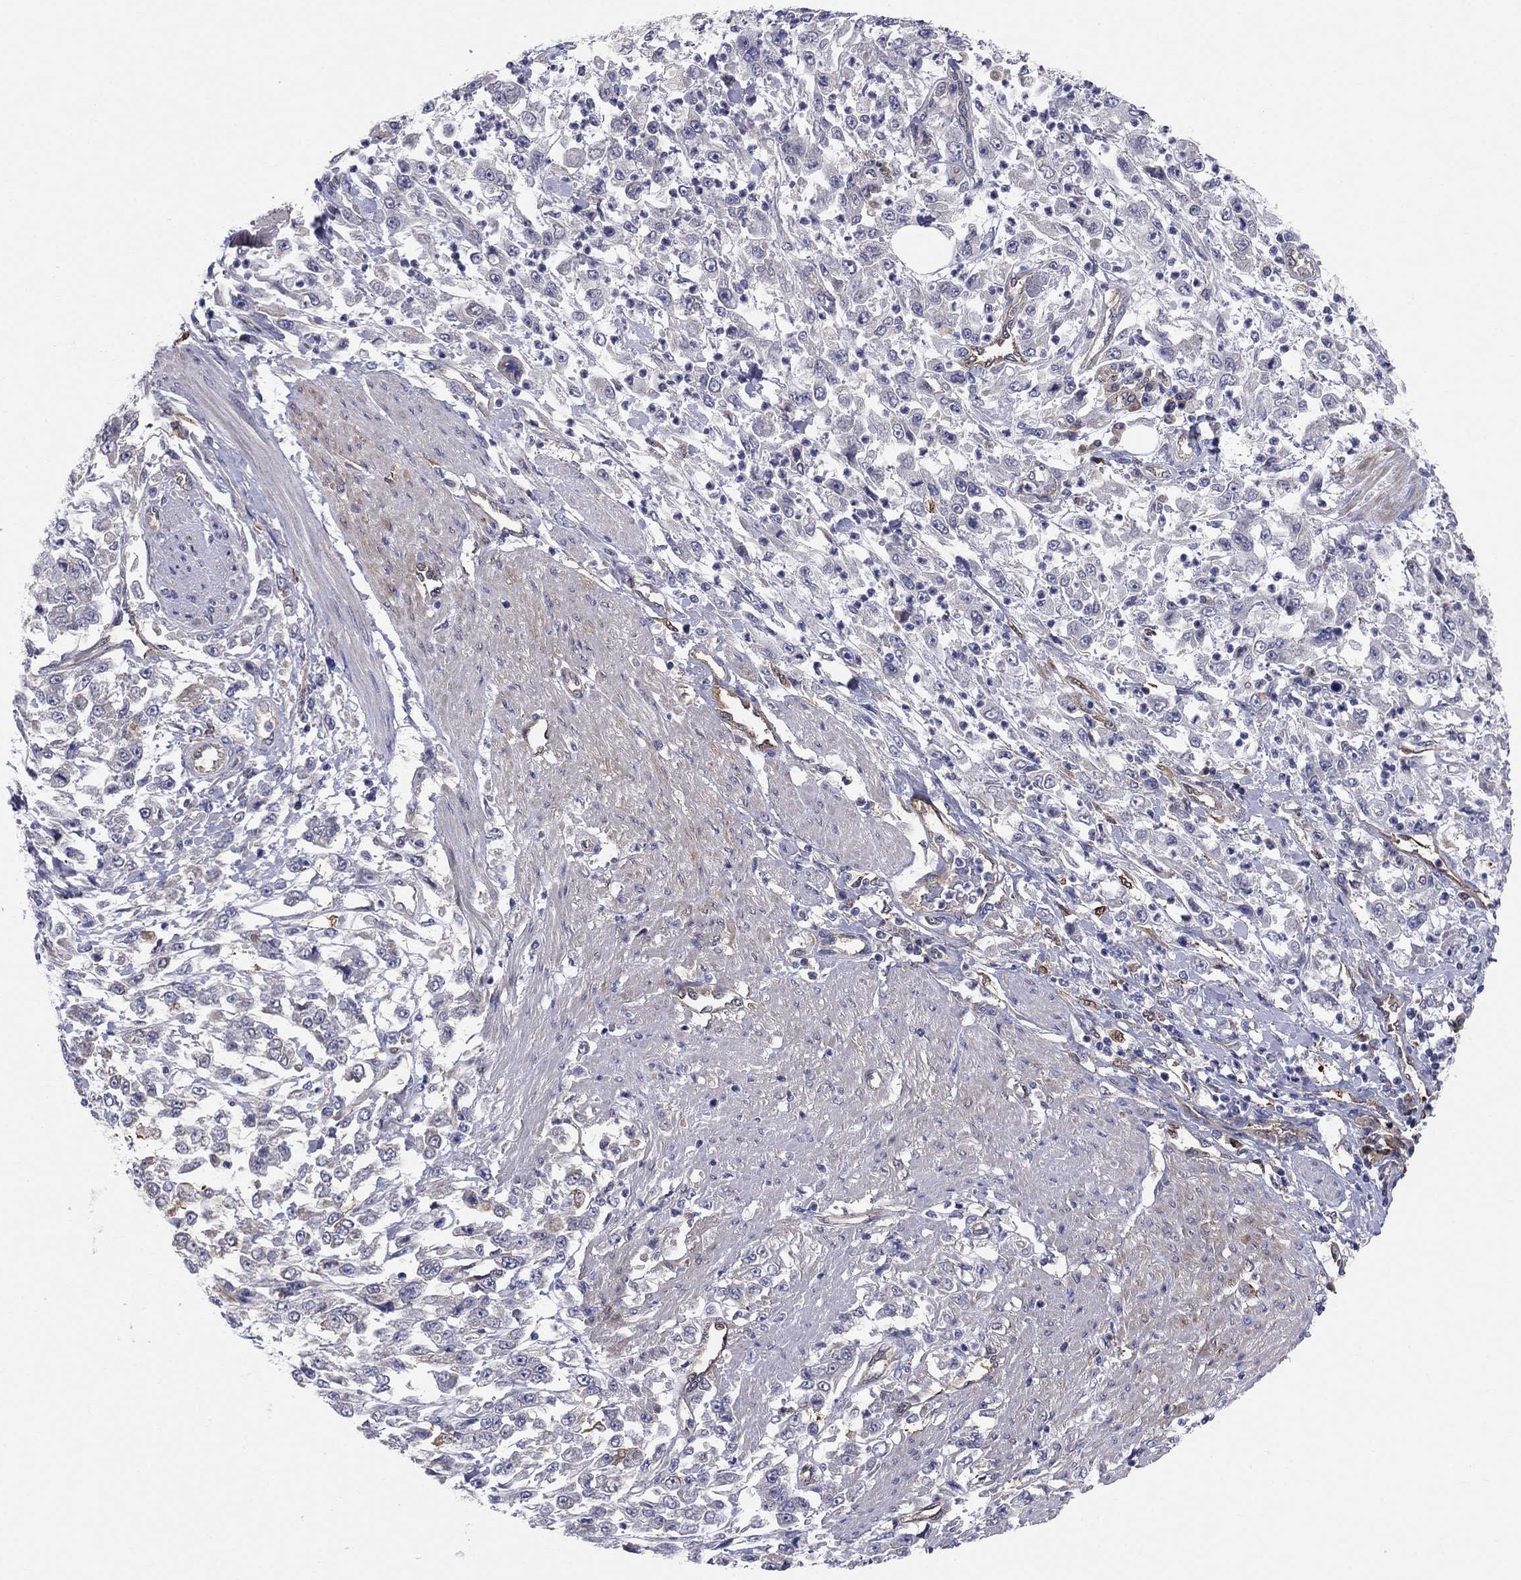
{"staining": {"intensity": "negative", "quantity": "none", "location": "none"}, "tissue": "urothelial cancer", "cell_type": "Tumor cells", "image_type": "cancer", "snomed": [{"axis": "morphology", "description": "Urothelial carcinoma, High grade"}, {"axis": "topography", "description": "Urinary bladder"}], "caption": "High-grade urothelial carcinoma stained for a protein using immunohistochemistry demonstrates no positivity tumor cells.", "gene": "EMP2", "patient": {"sex": "male", "age": 46}}